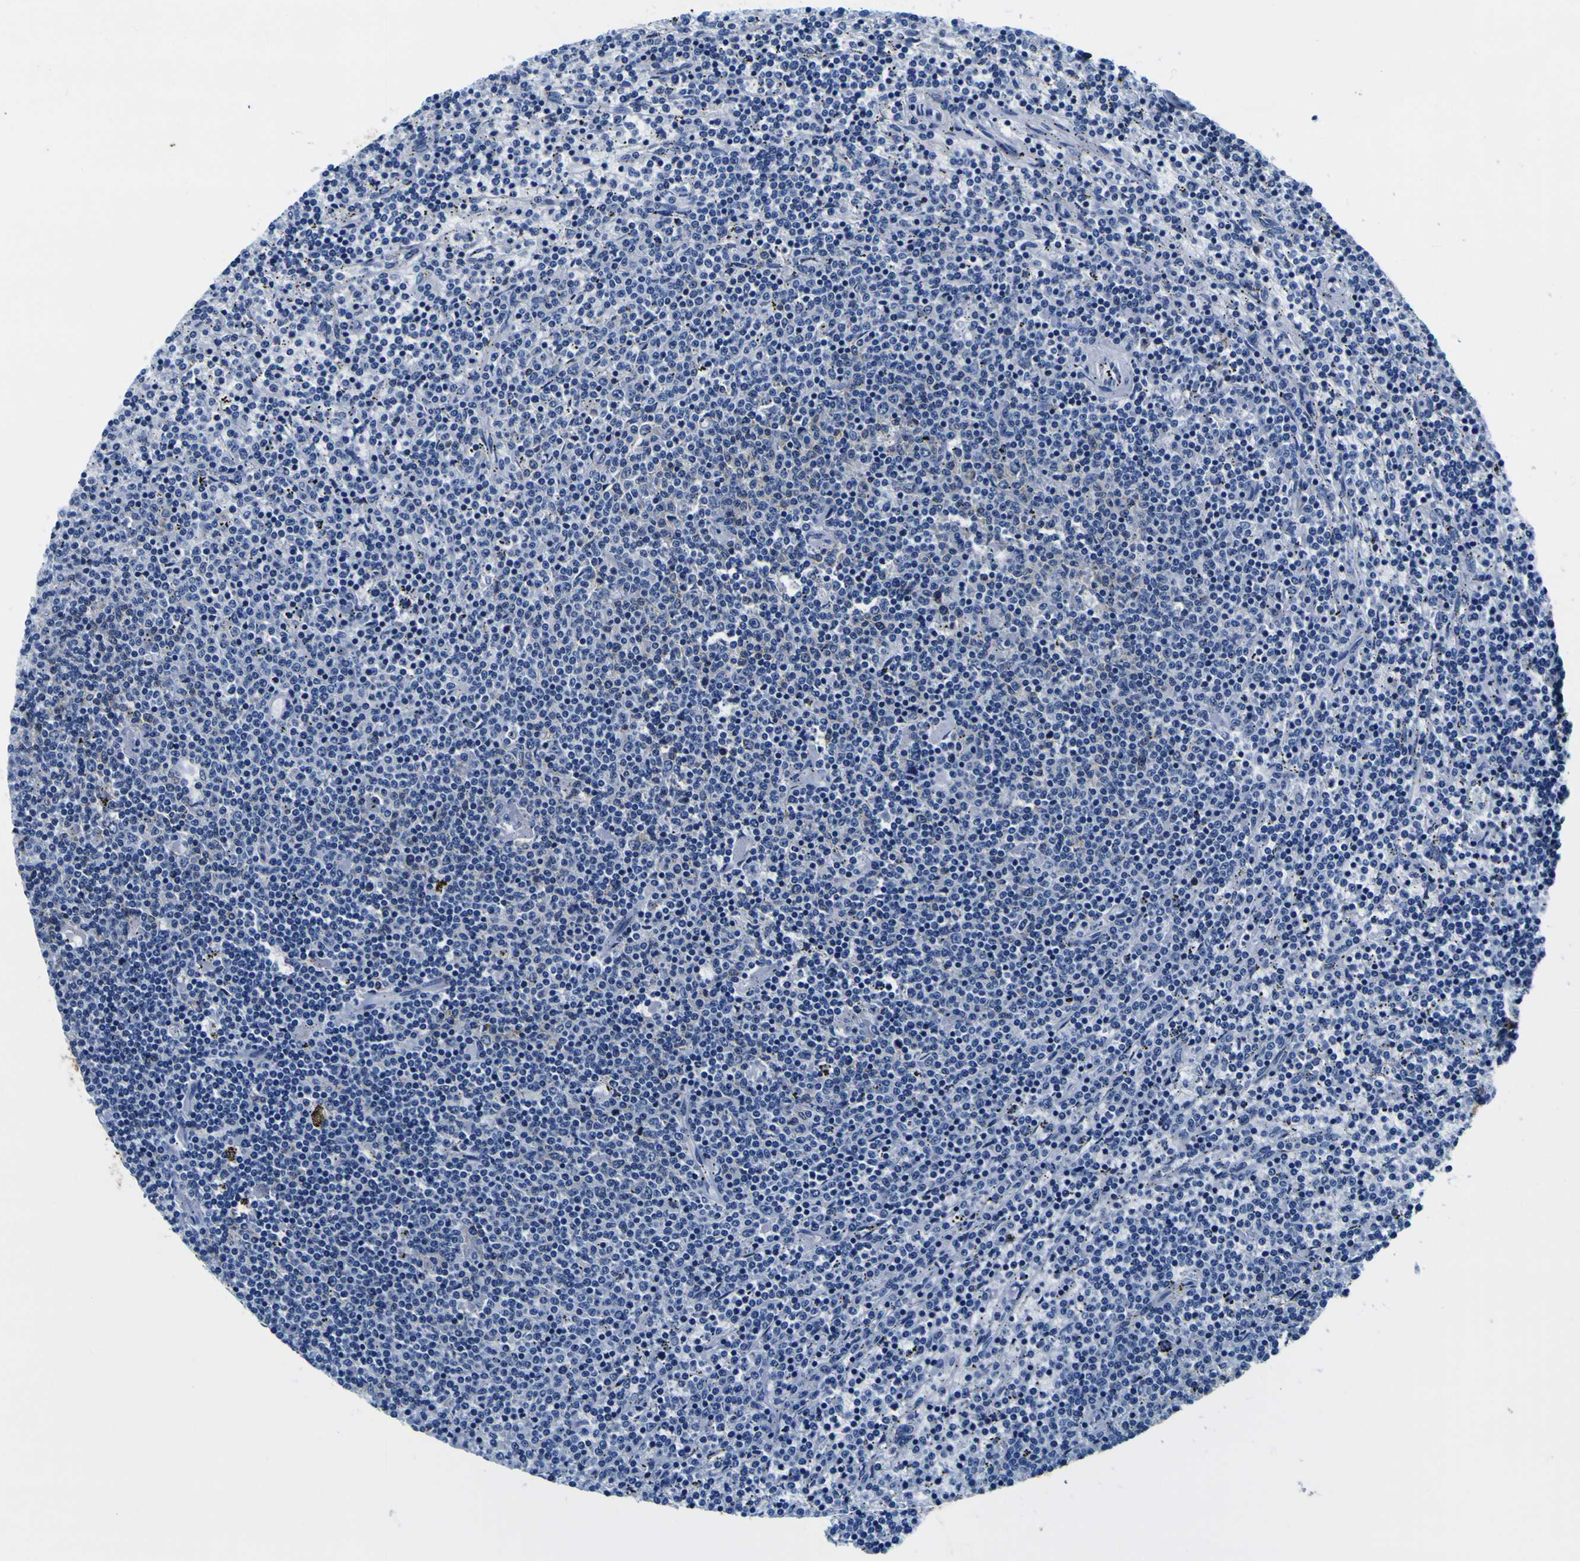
{"staining": {"intensity": "negative", "quantity": "none", "location": "none"}, "tissue": "lymphoma", "cell_type": "Tumor cells", "image_type": "cancer", "snomed": [{"axis": "morphology", "description": "Malignant lymphoma, non-Hodgkin's type, Low grade"}, {"axis": "topography", "description": "Spleen"}], "caption": "This micrograph is of malignant lymphoma, non-Hodgkin's type (low-grade) stained with immunohistochemistry (IHC) to label a protein in brown with the nuclei are counter-stained blue. There is no positivity in tumor cells.", "gene": "TUBA1B", "patient": {"sex": "female", "age": 50}}